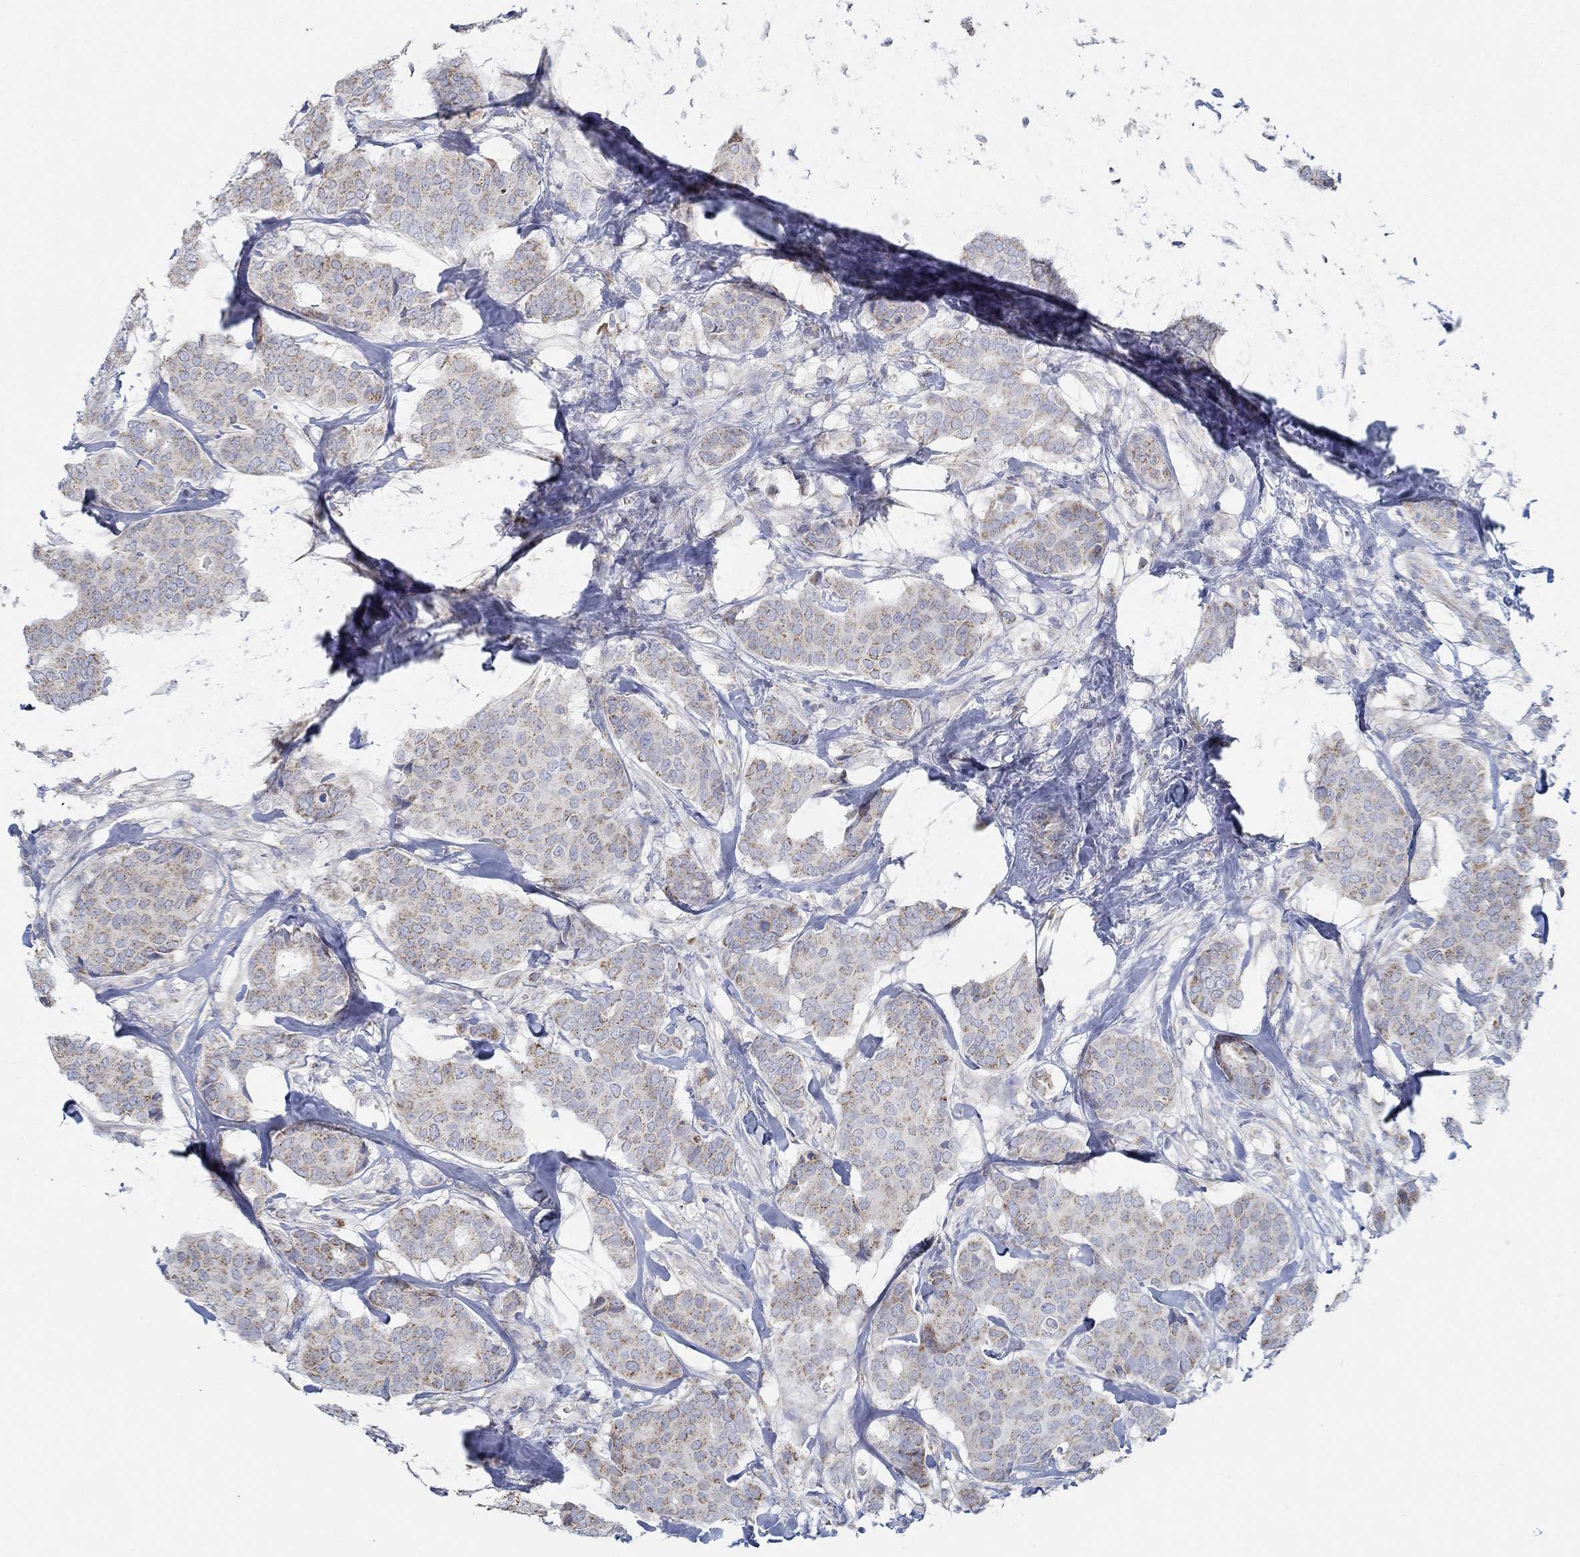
{"staining": {"intensity": "moderate", "quantity": "25%-75%", "location": "cytoplasmic/membranous"}, "tissue": "breast cancer", "cell_type": "Tumor cells", "image_type": "cancer", "snomed": [{"axis": "morphology", "description": "Duct carcinoma"}, {"axis": "topography", "description": "Breast"}], "caption": "This is an image of immunohistochemistry (IHC) staining of invasive ductal carcinoma (breast), which shows moderate expression in the cytoplasmic/membranous of tumor cells.", "gene": "GLOD5", "patient": {"sex": "female", "age": 75}}